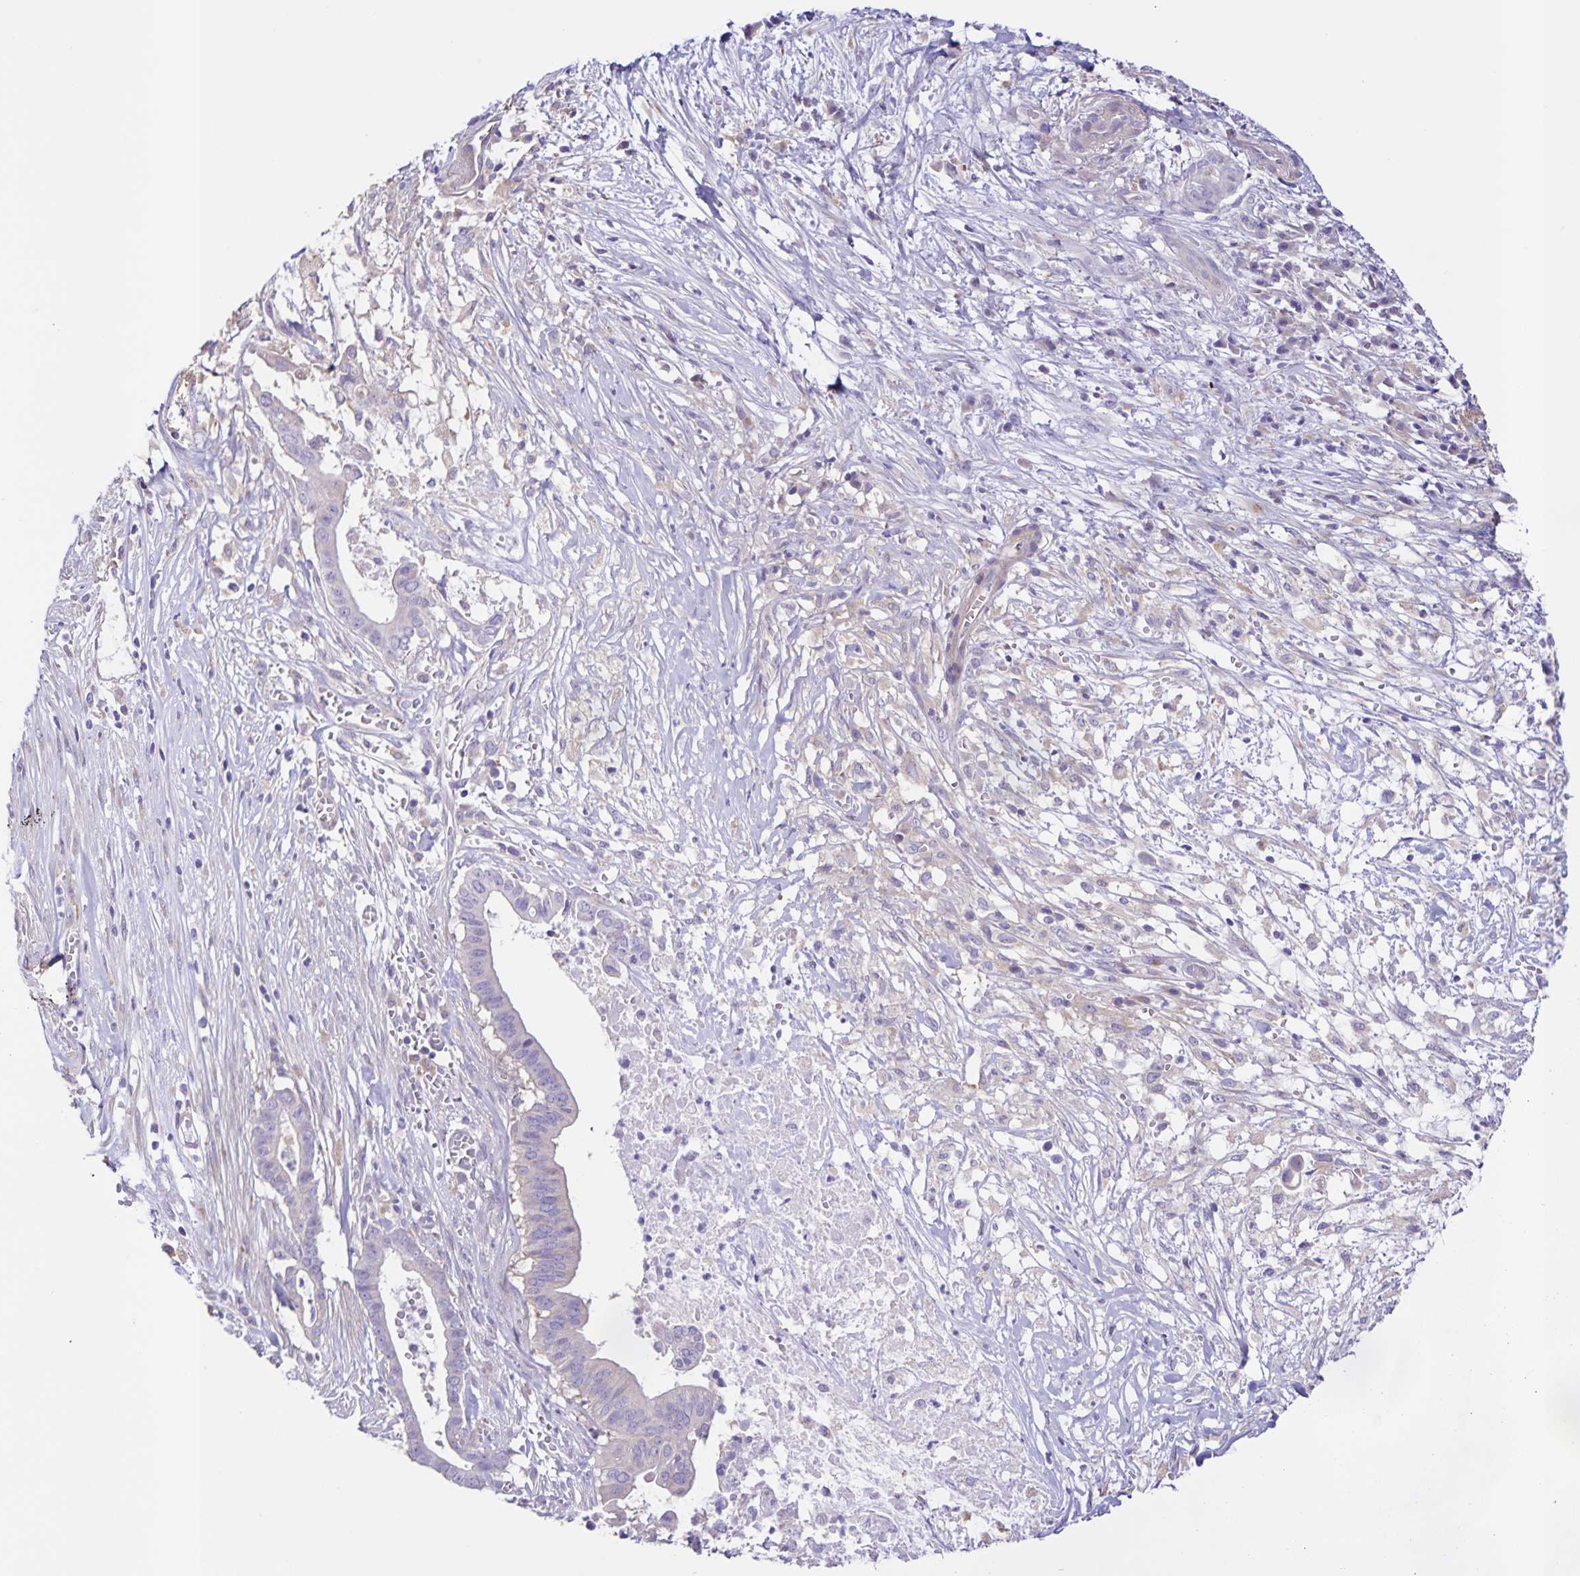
{"staining": {"intensity": "negative", "quantity": "none", "location": "none"}, "tissue": "pancreatic cancer", "cell_type": "Tumor cells", "image_type": "cancer", "snomed": [{"axis": "morphology", "description": "Adenocarcinoma, NOS"}, {"axis": "topography", "description": "Pancreas"}], "caption": "The immunohistochemistry (IHC) micrograph has no significant expression in tumor cells of pancreatic cancer tissue.", "gene": "BOLL", "patient": {"sex": "male", "age": 61}}